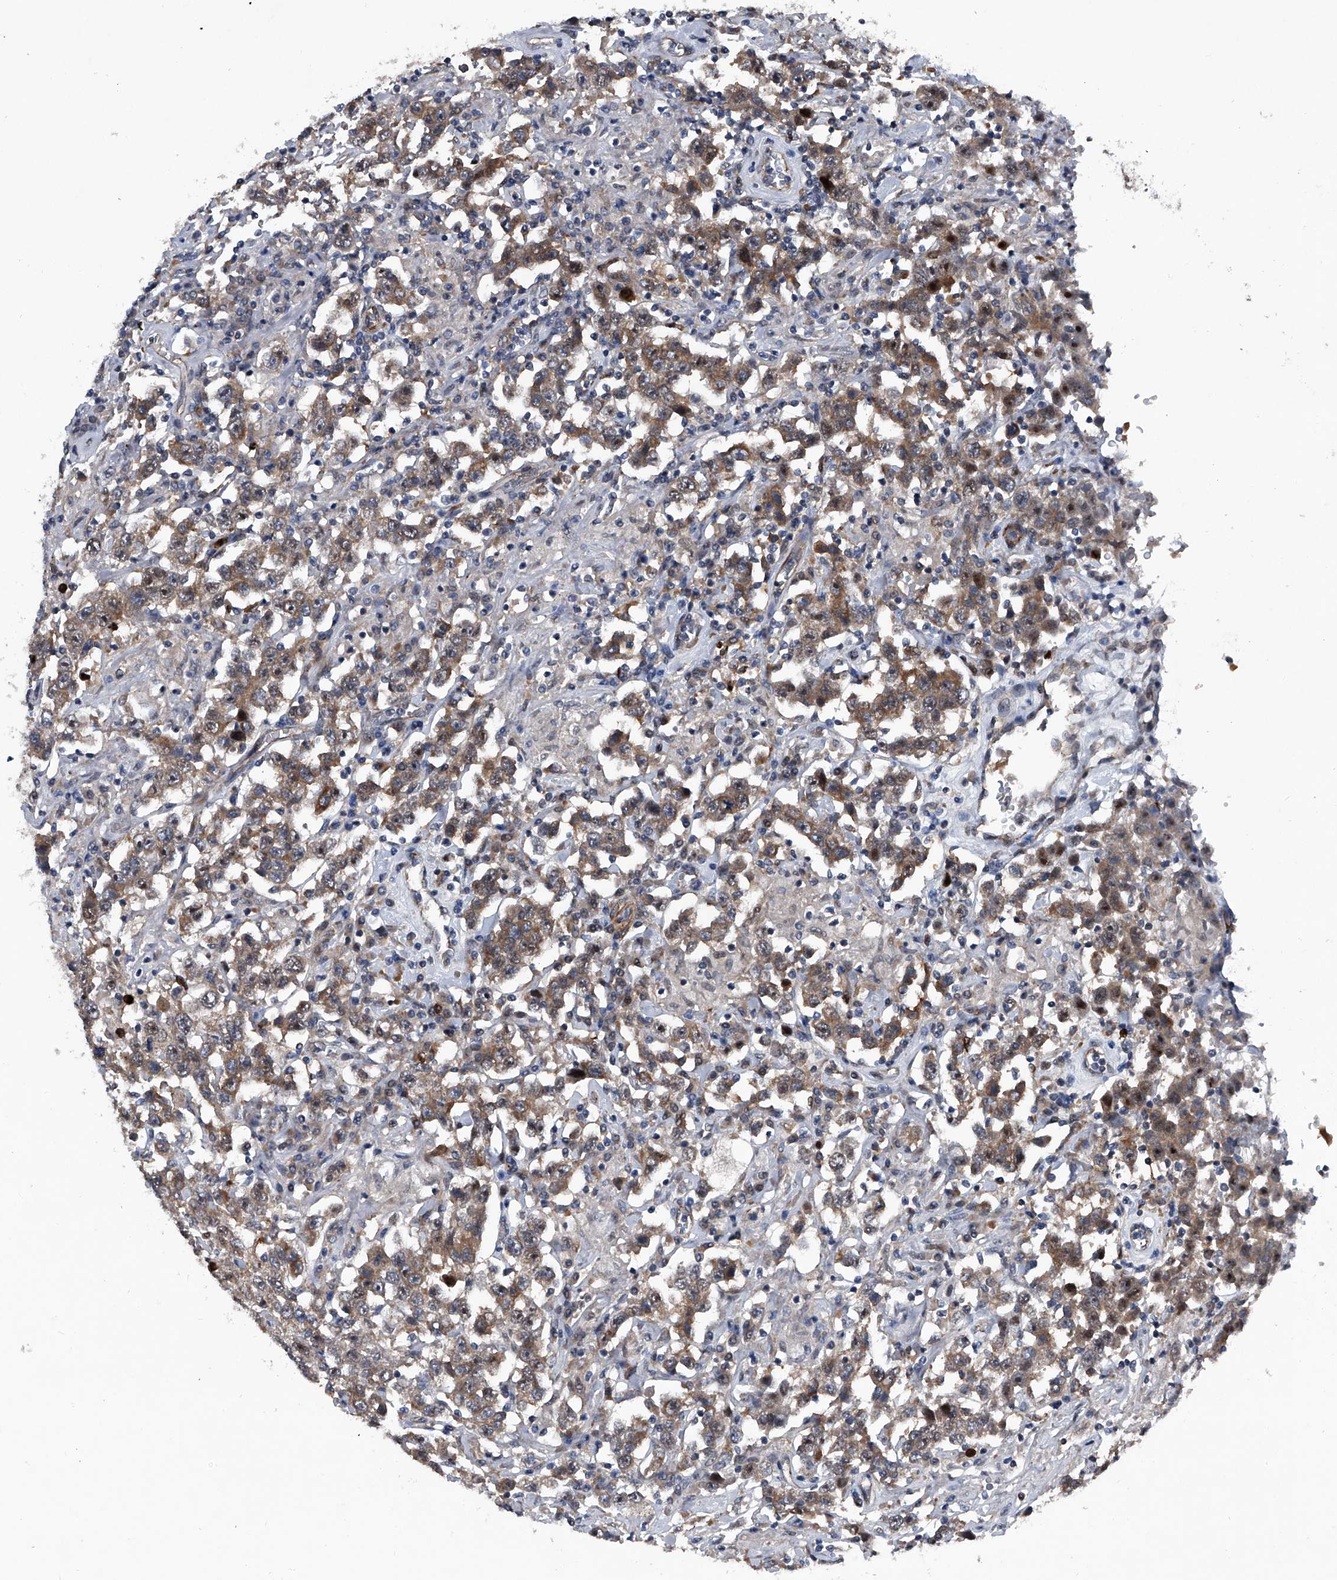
{"staining": {"intensity": "moderate", "quantity": ">75%", "location": "cytoplasmic/membranous,nuclear"}, "tissue": "testis cancer", "cell_type": "Tumor cells", "image_type": "cancer", "snomed": [{"axis": "morphology", "description": "Seminoma, NOS"}, {"axis": "topography", "description": "Testis"}], "caption": "Protein expression analysis of testis seminoma exhibits moderate cytoplasmic/membranous and nuclear staining in approximately >75% of tumor cells. Nuclei are stained in blue.", "gene": "MAPKAP1", "patient": {"sex": "male", "age": 41}}